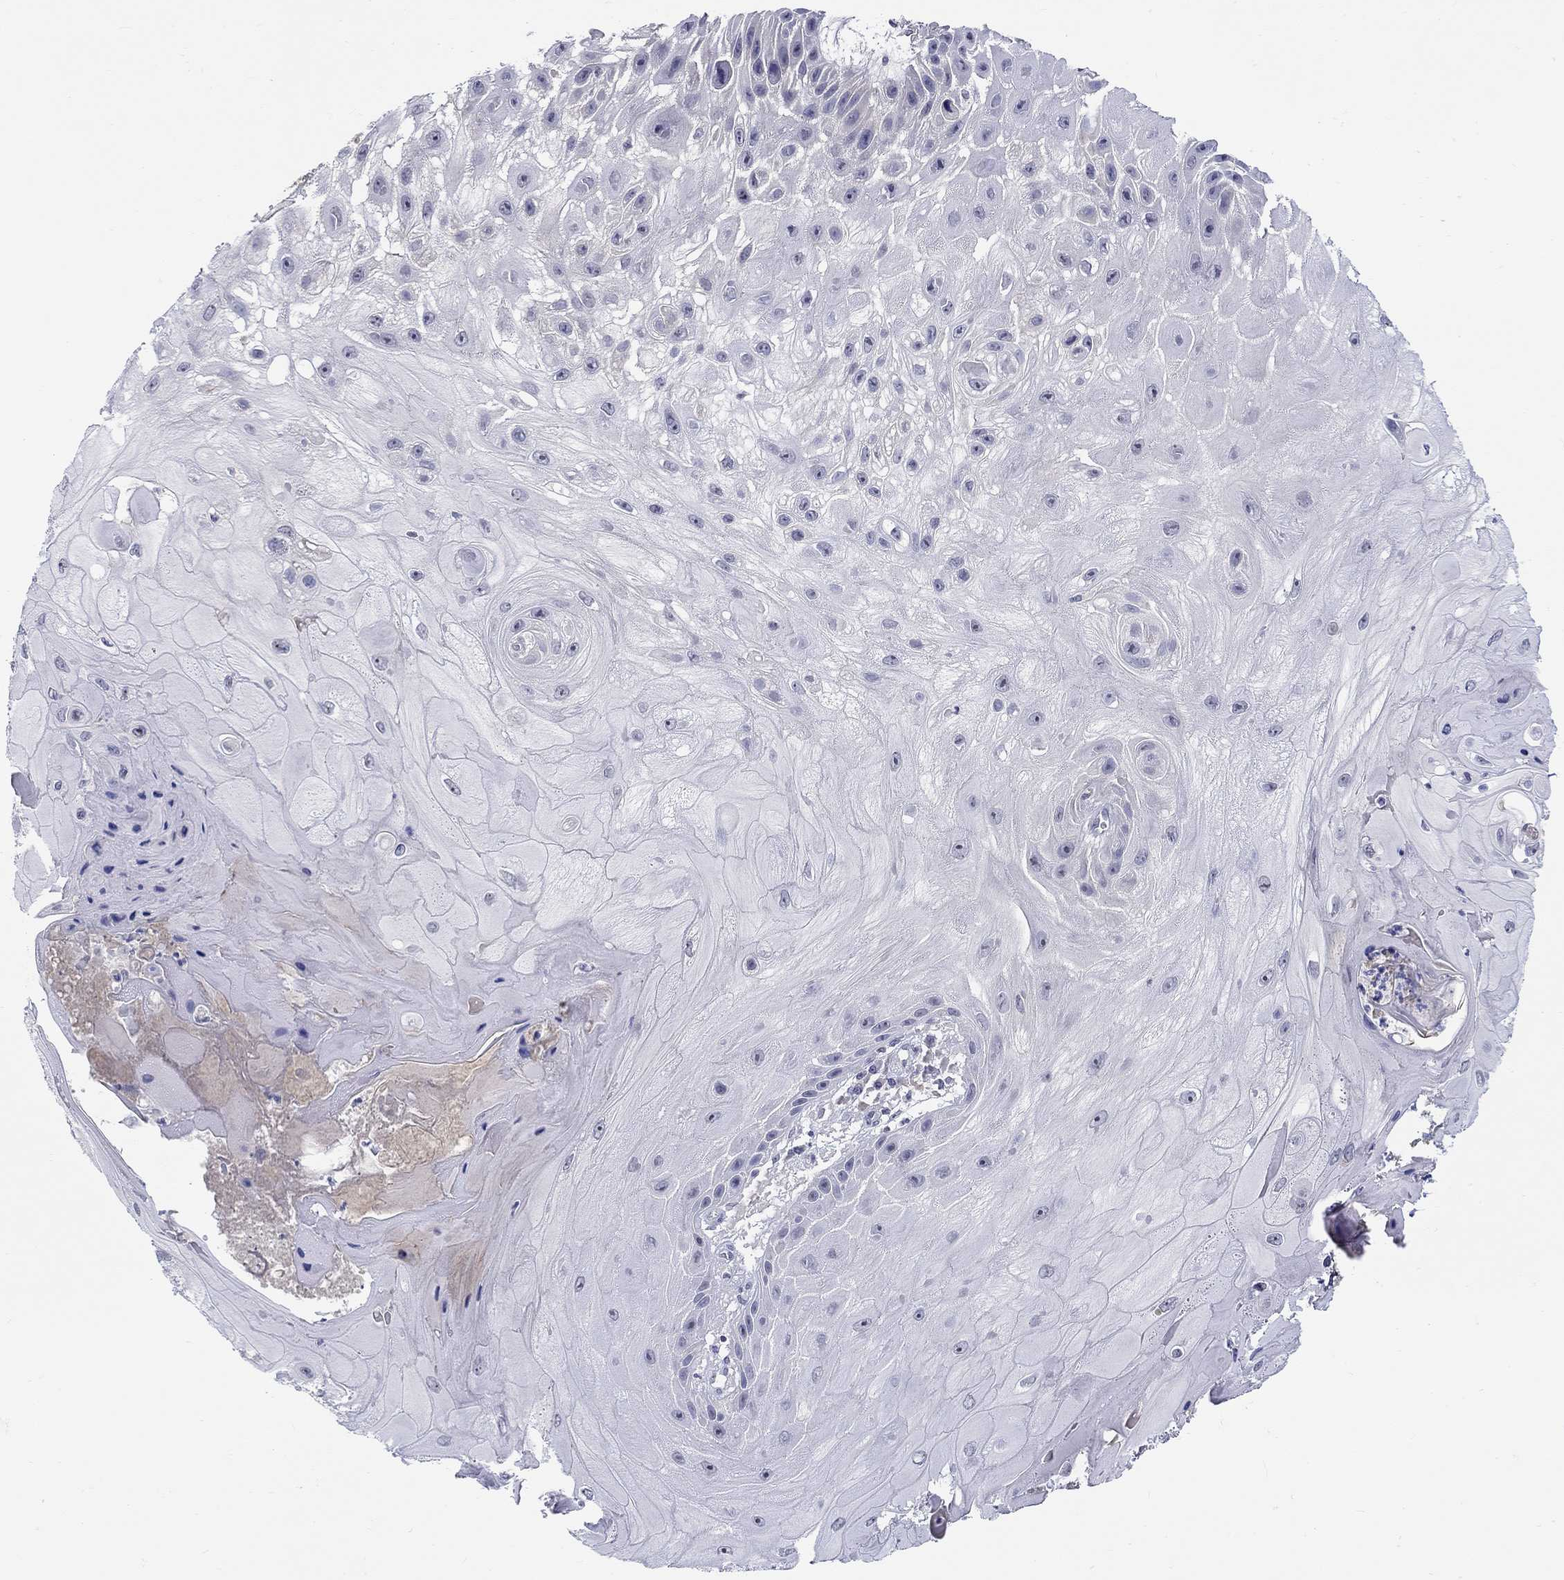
{"staining": {"intensity": "negative", "quantity": "none", "location": "none"}, "tissue": "skin cancer", "cell_type": "Tumor cells", "image_type": "cancer", "snomed": [{"axis": "morphology", "description": "Normal tissue, NOS"}, {"axis": "morphology", "description": "Squamous cell carcinoma, NOS"}, {"axis": "topography", "description": "Skin"}], "caption": "DAB immunohistochemical staining of skin squamous cell carcinoma displays no significant staining in tumor cells.", "gene": "SLC30A3", "patient": {"sex": "male", "age": 79}}